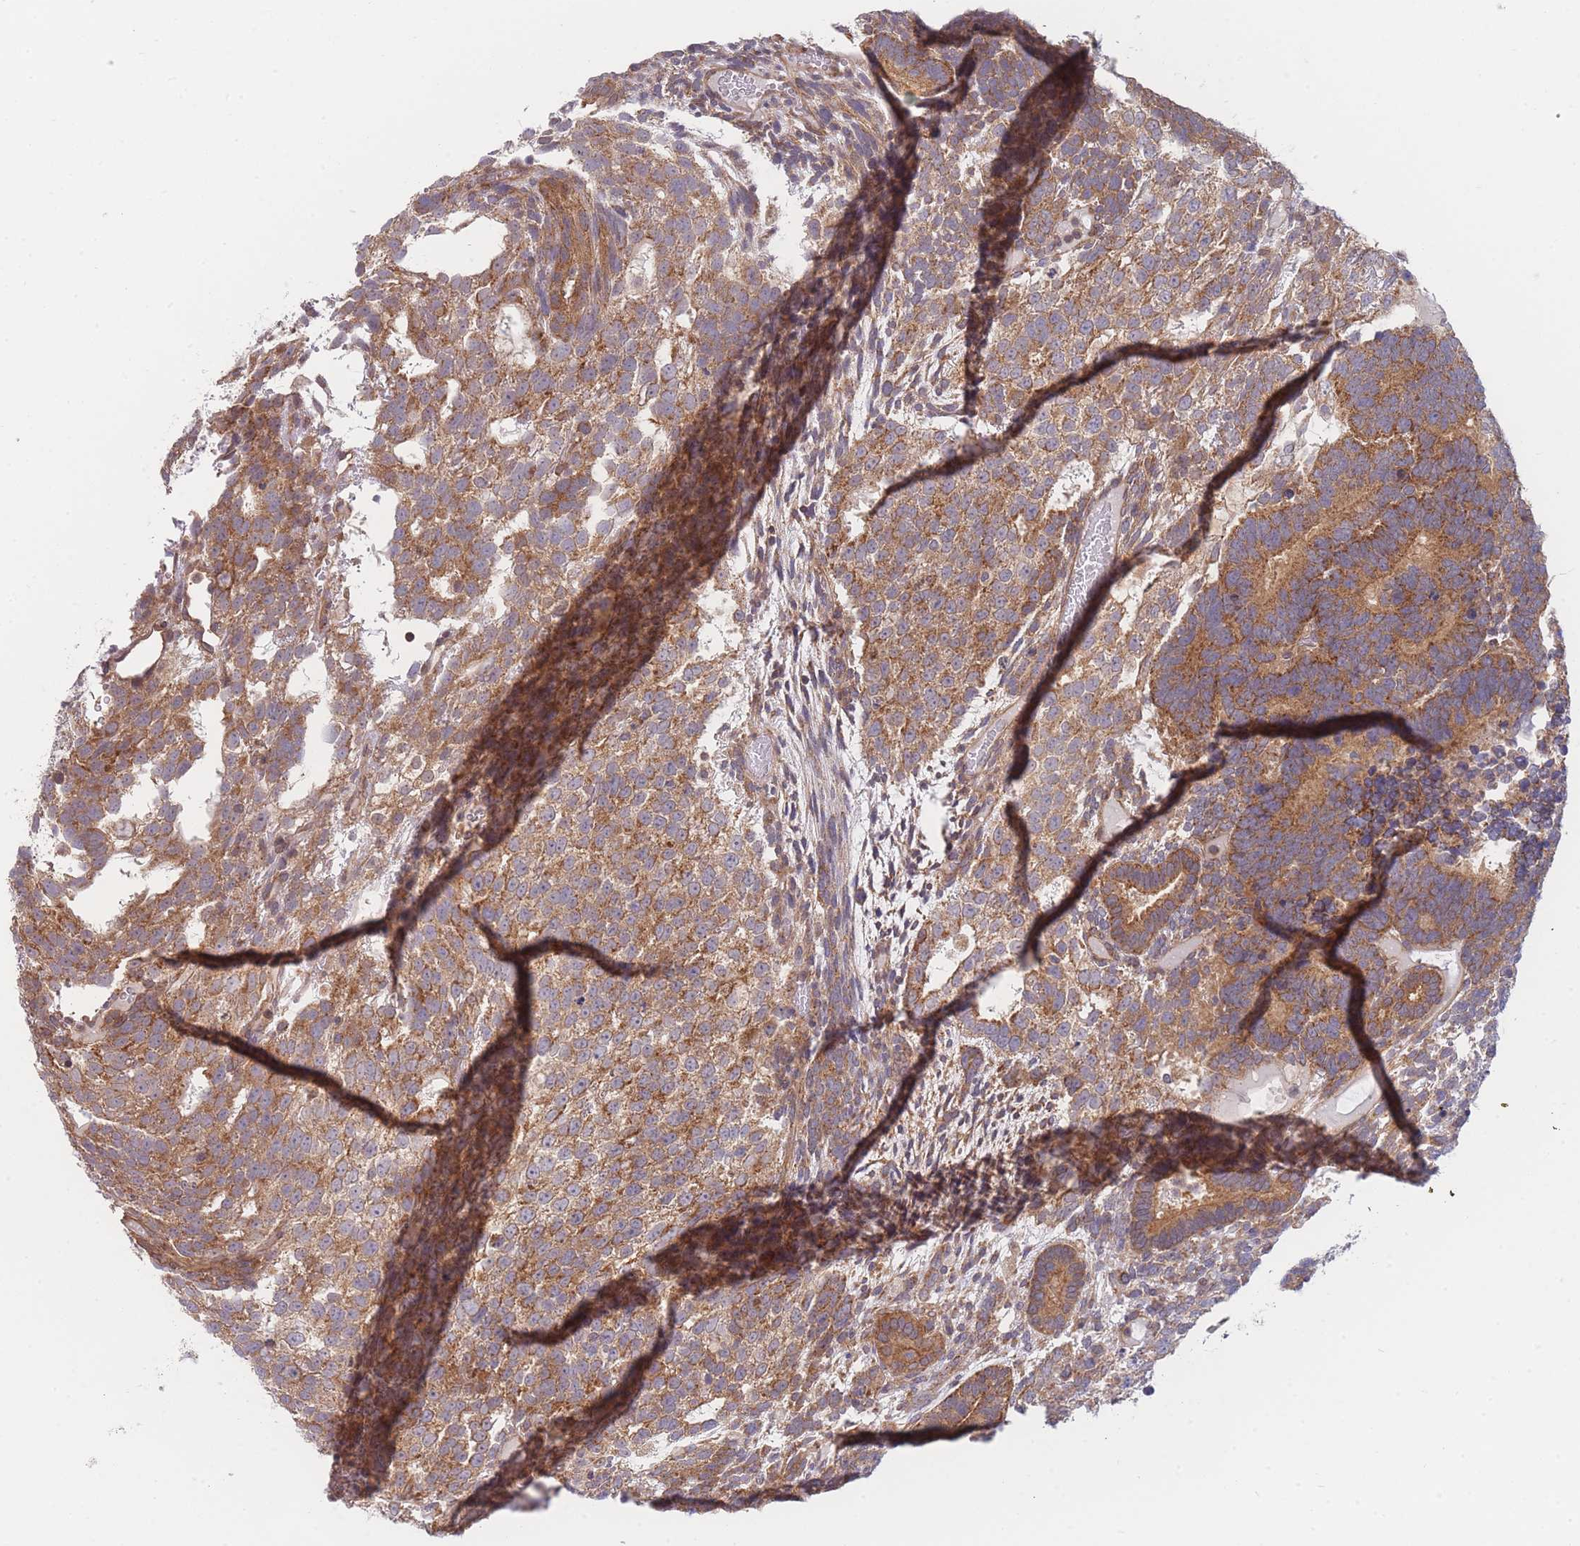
{"staining": {"intensity": "moderate", "quantity": ">75%", "location": "cytoplasmic/membranous"}, "tissue": "testis cancer", "cell_type": "Tumor cells", "image_type": "cancer", "snomed": [{"axis": "morphology", "description": "Carcinoma, Embryonal, NOS"}, {"axis": "topography", "description": "Testis"}], "caption": "Embryonal carcinoma (testis) was stained to show a protein in brown. There is medium levels of moderate cytoplasmic/membranous expression in approximately >75% of tumor cells. (DAB = brown stain, brightfield microscopy at high magnification).", "gene": "MRPS18B", "patient": {"sex": "male", "age": 23}}